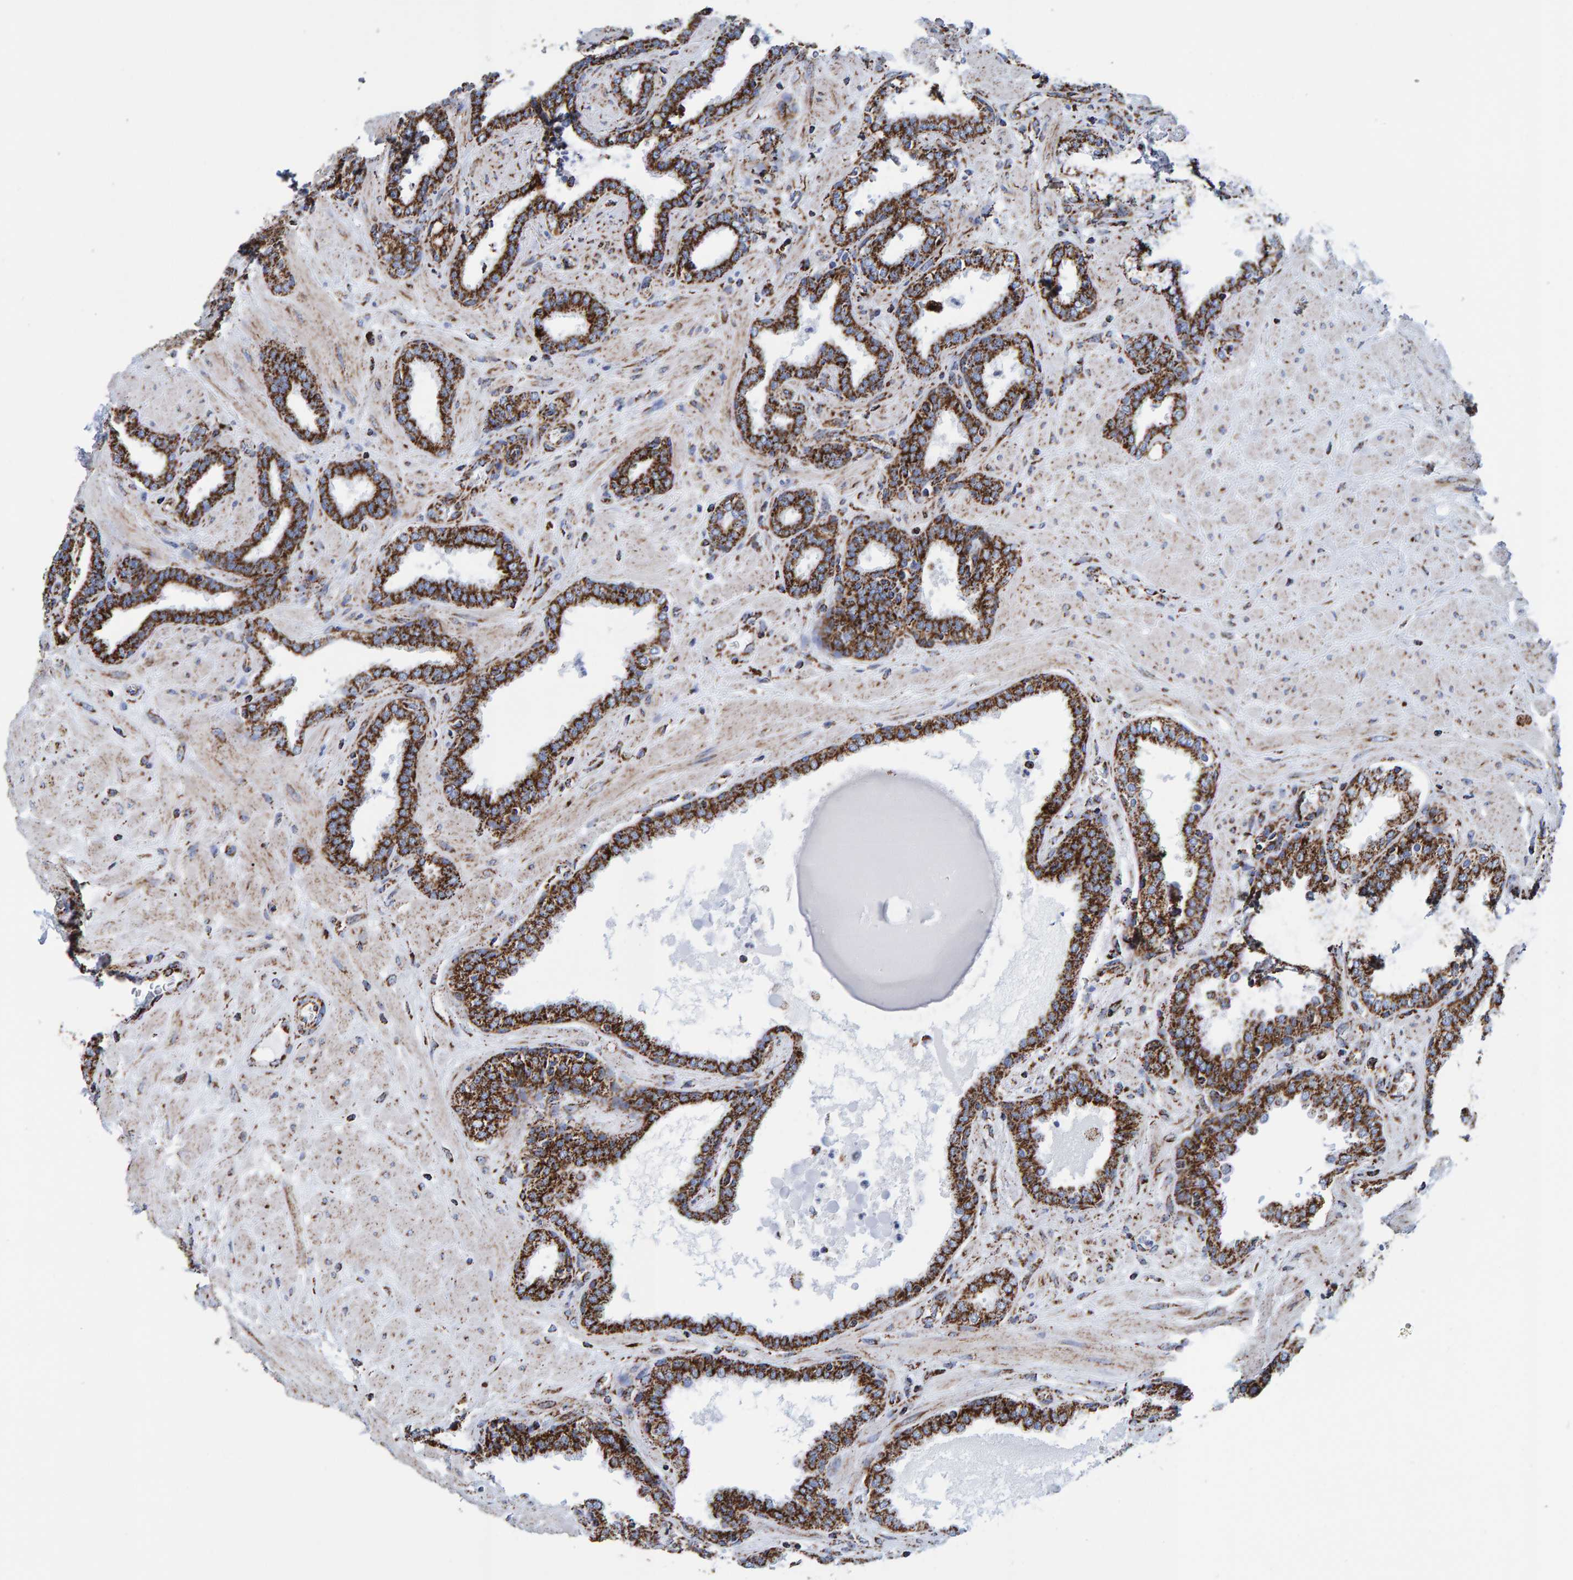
{"staining": {"intensity": "strong", "quantity": ">75%", "location": "cytoplasmic/membranous"}, "tissue": "prostate", "cell_type": "Glandular cells", "image_type": "normal", "snomed": [{"axis": "morphology", "description": "Normal tissue, NOS"}, {"axis": "topography", "description": "Prostate"}], "caption": "Protein staining of unremarkable prostate shows strong cytoplasmic/membranous staining in about >75% of glandular cells.", "gene": "ENSG00000262660", "patient": {"sex": "male", "age": 51}}